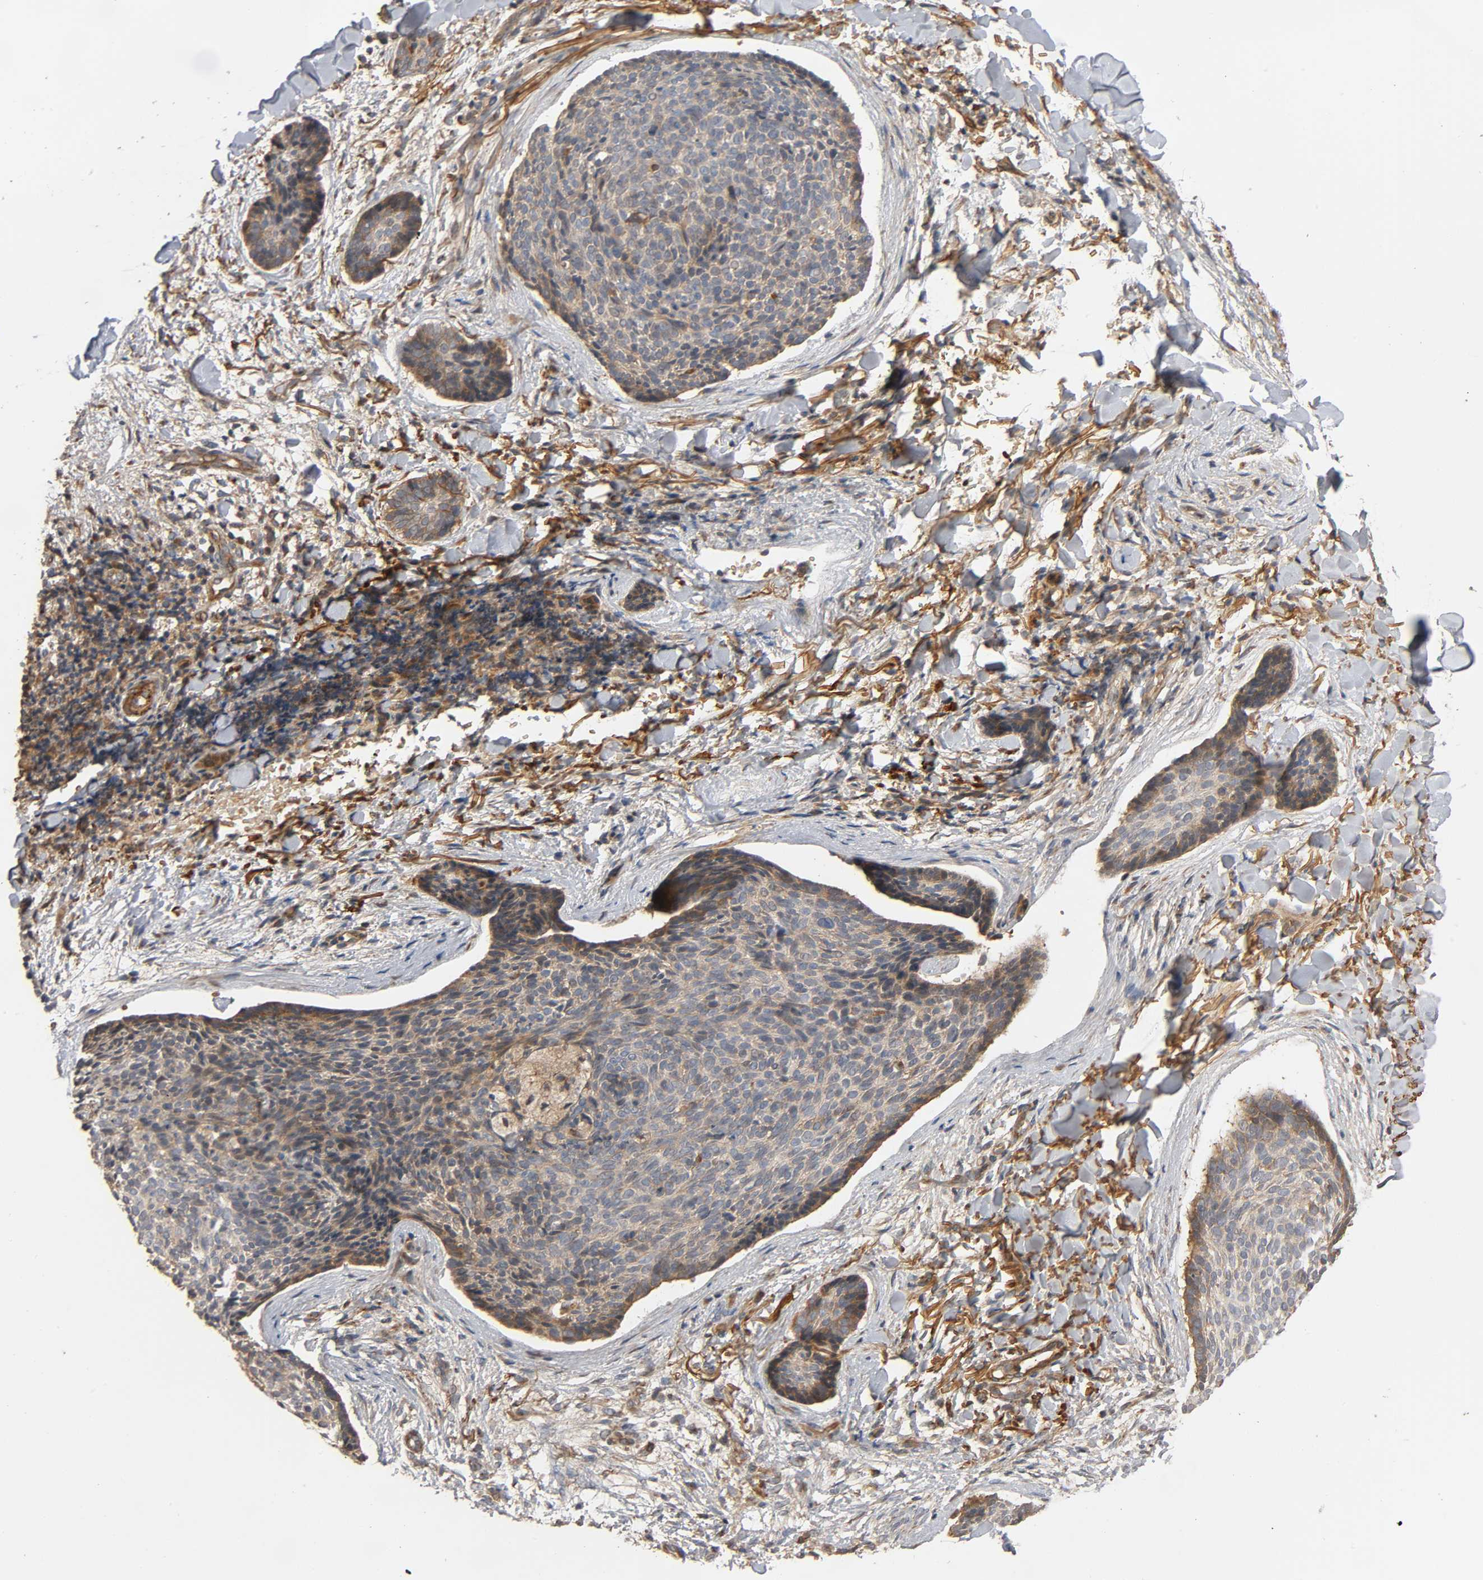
{"staining": {"intensity": "weak", "quantity": "<25%", "location": "cytoplasmic/membranous"}, "tissue": "skin cancer", "cell_type": "Tumor cells", "image_type": "cancer", "snomed": [{"axis": "morphology", "description": "Normal tissue, NOS"}, {"axis": "morphology", "description": "Basal cell carcinoma"}, {"axis": "topography", "description": "Skin"}], "caption": "Immunohistochemistry micrograph of neoplastic tissue: human basal cell carcinoma (skin) stained with DAB shows no significant protein staining in tumor cells.", "gene": "SGSM1", "patient": {"sex": "female", "age": 57}}